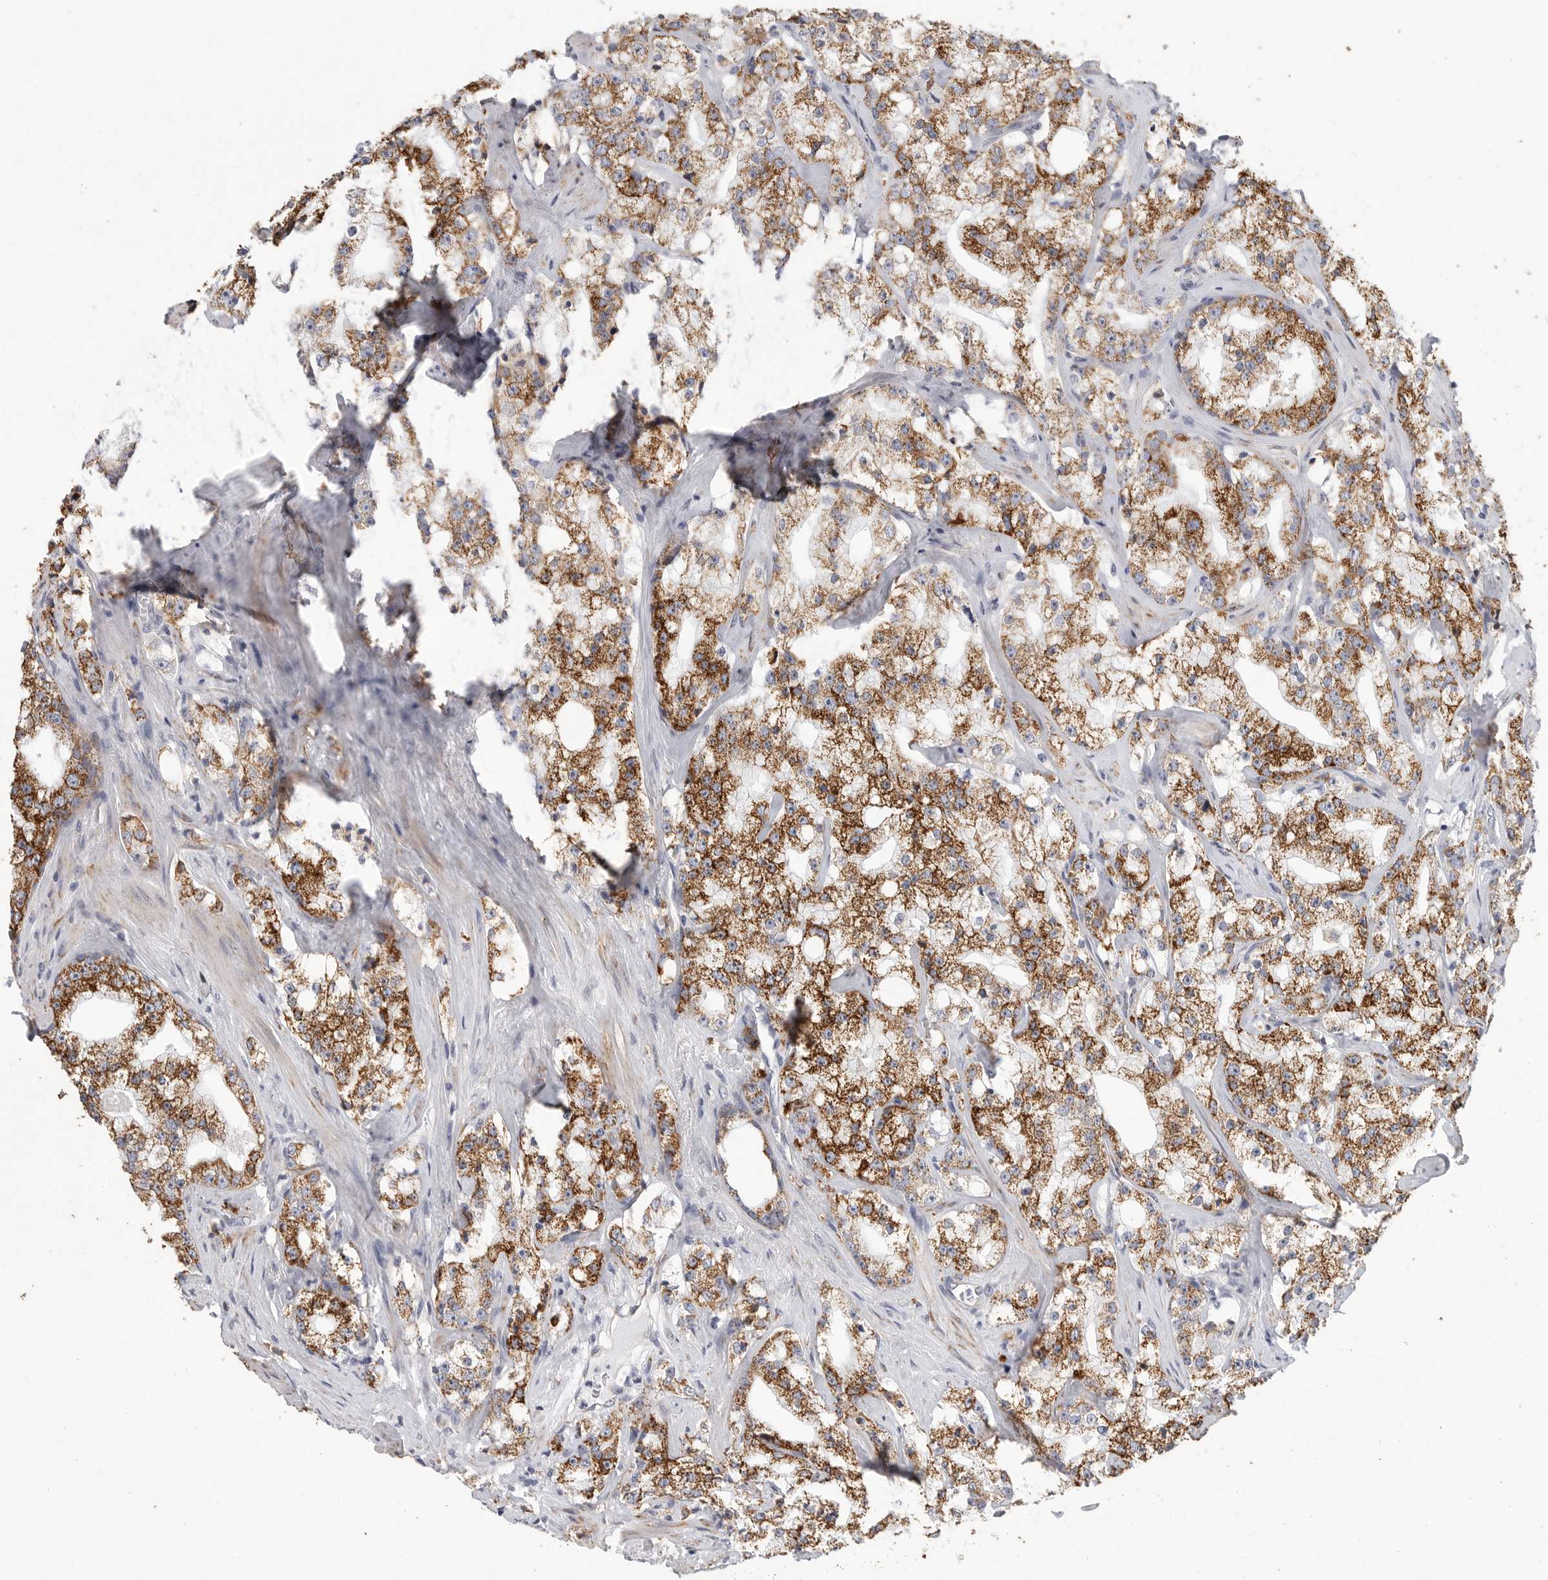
{"staining": {"intensity": "strong", "quantity": ">75%", "location": "cytoplasmic/membranous"}, "tissue": "prostate cancer", "cell_type": "Tumor cells", "image_type": "cancer", "snomed": [{"axis": "morphology", "description": "Adenocarcinoma, High grade"}, {"axis": "topography", "description": "Prostate"}], "caption": "This is an image of IHC staining of high-grade adenocarcinoma (prostate), which shows strong expression in the cytoplasmic/membranous of tumor cells.", "gene": "ELP3", "patient": {"sex": "male", "age": 64}}